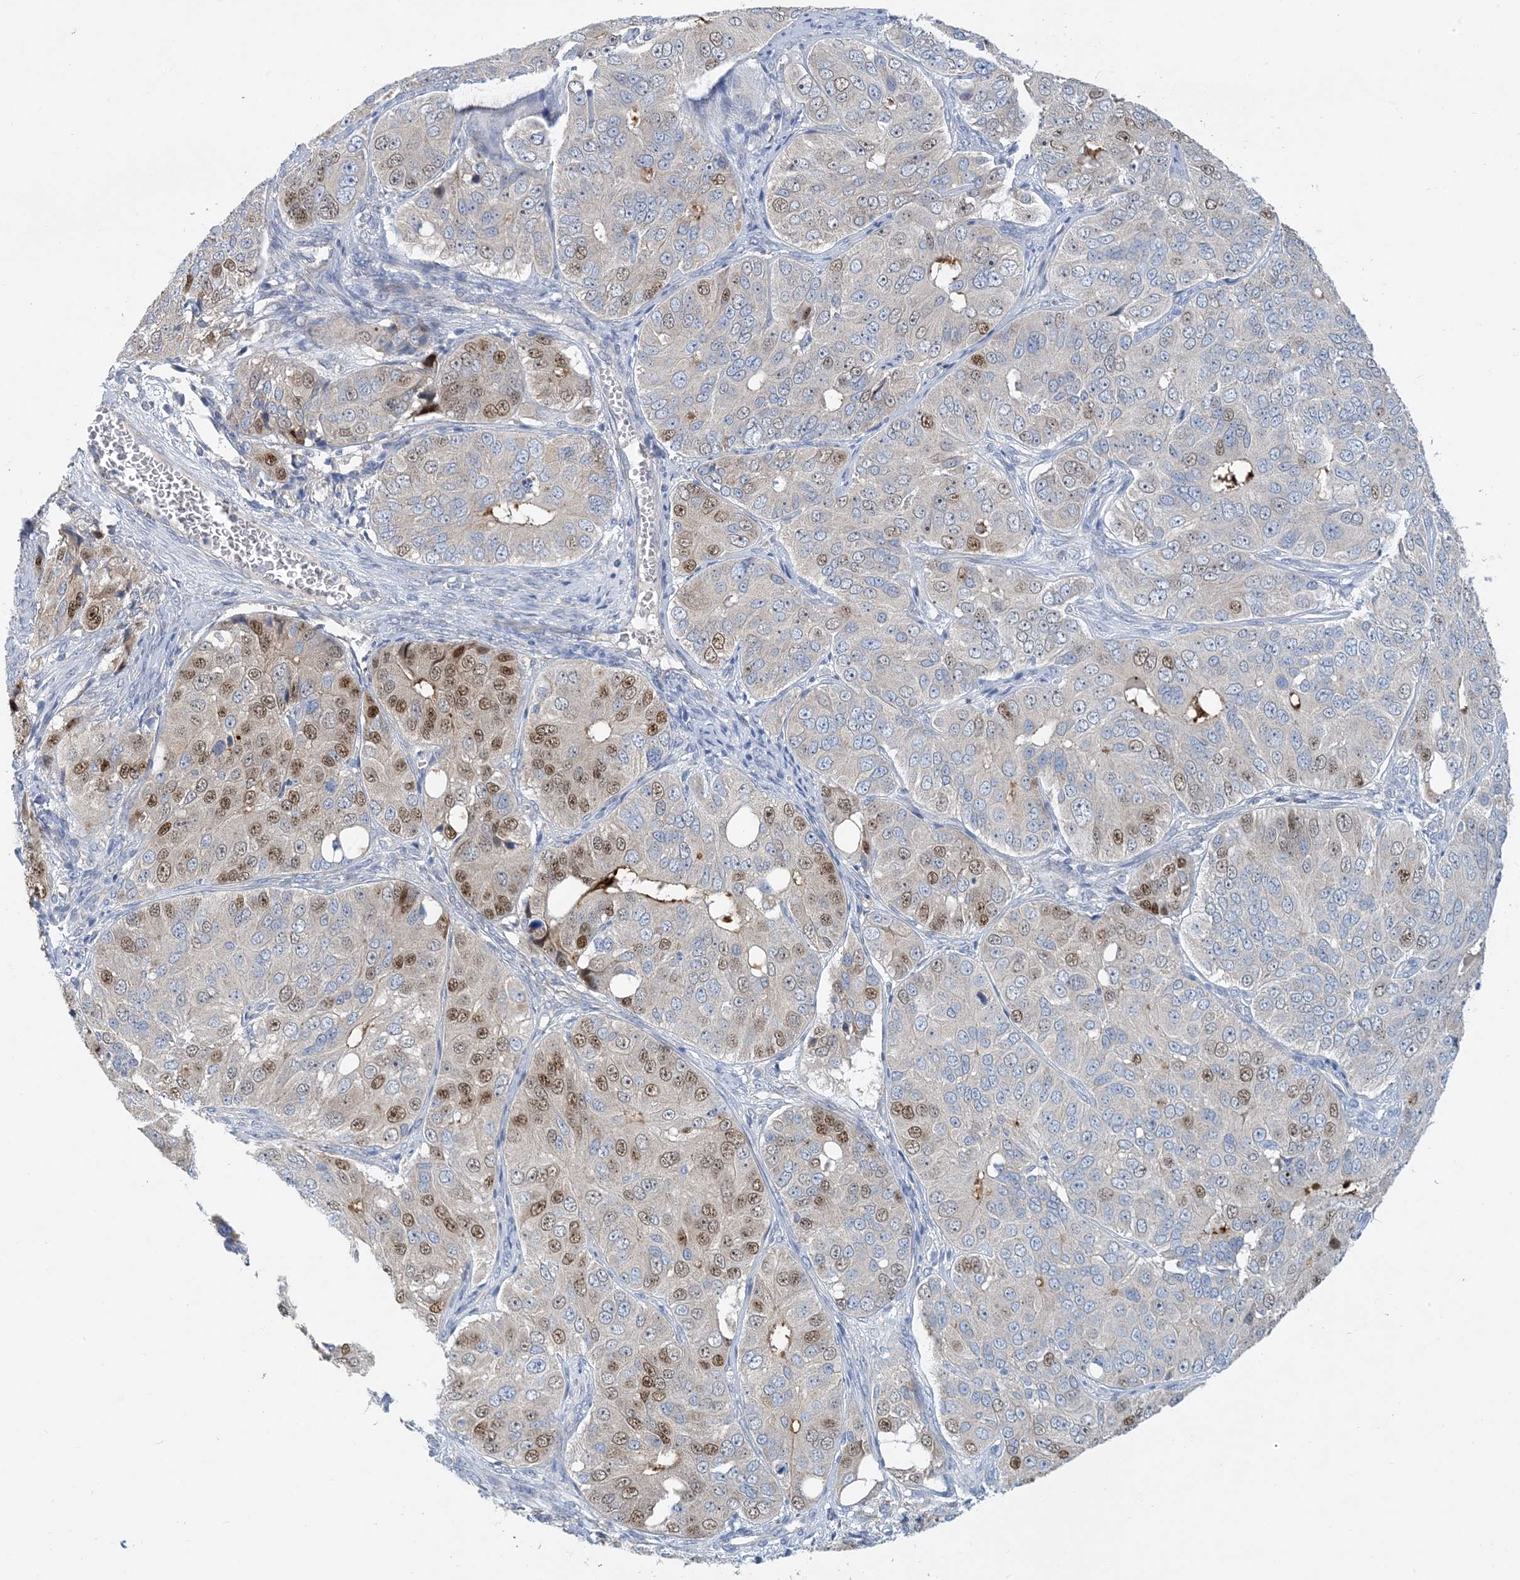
{"staining": {"intensity": "moderate", "quantity": "25%-75%", "location": "nuclear"}, "tissue": "ovarian cancer", "cell_type": "Tumor cells", "image_type": "cancer", "snomed": [{"axis": "morphology", "description": "Carcinoma, endometroid"}, {"axis": "topography", "description": "Ovary"}], "caption": "Protein staining demonstrates moderate nuclear expression in approximately 25%-75% of tumor cells in ovarian cancer. (DAB IHC, brown staining for protein, blue staining for nuclei).", "gene": "ZCCHC18", "patient": {"sex": "female", "age": 51}}